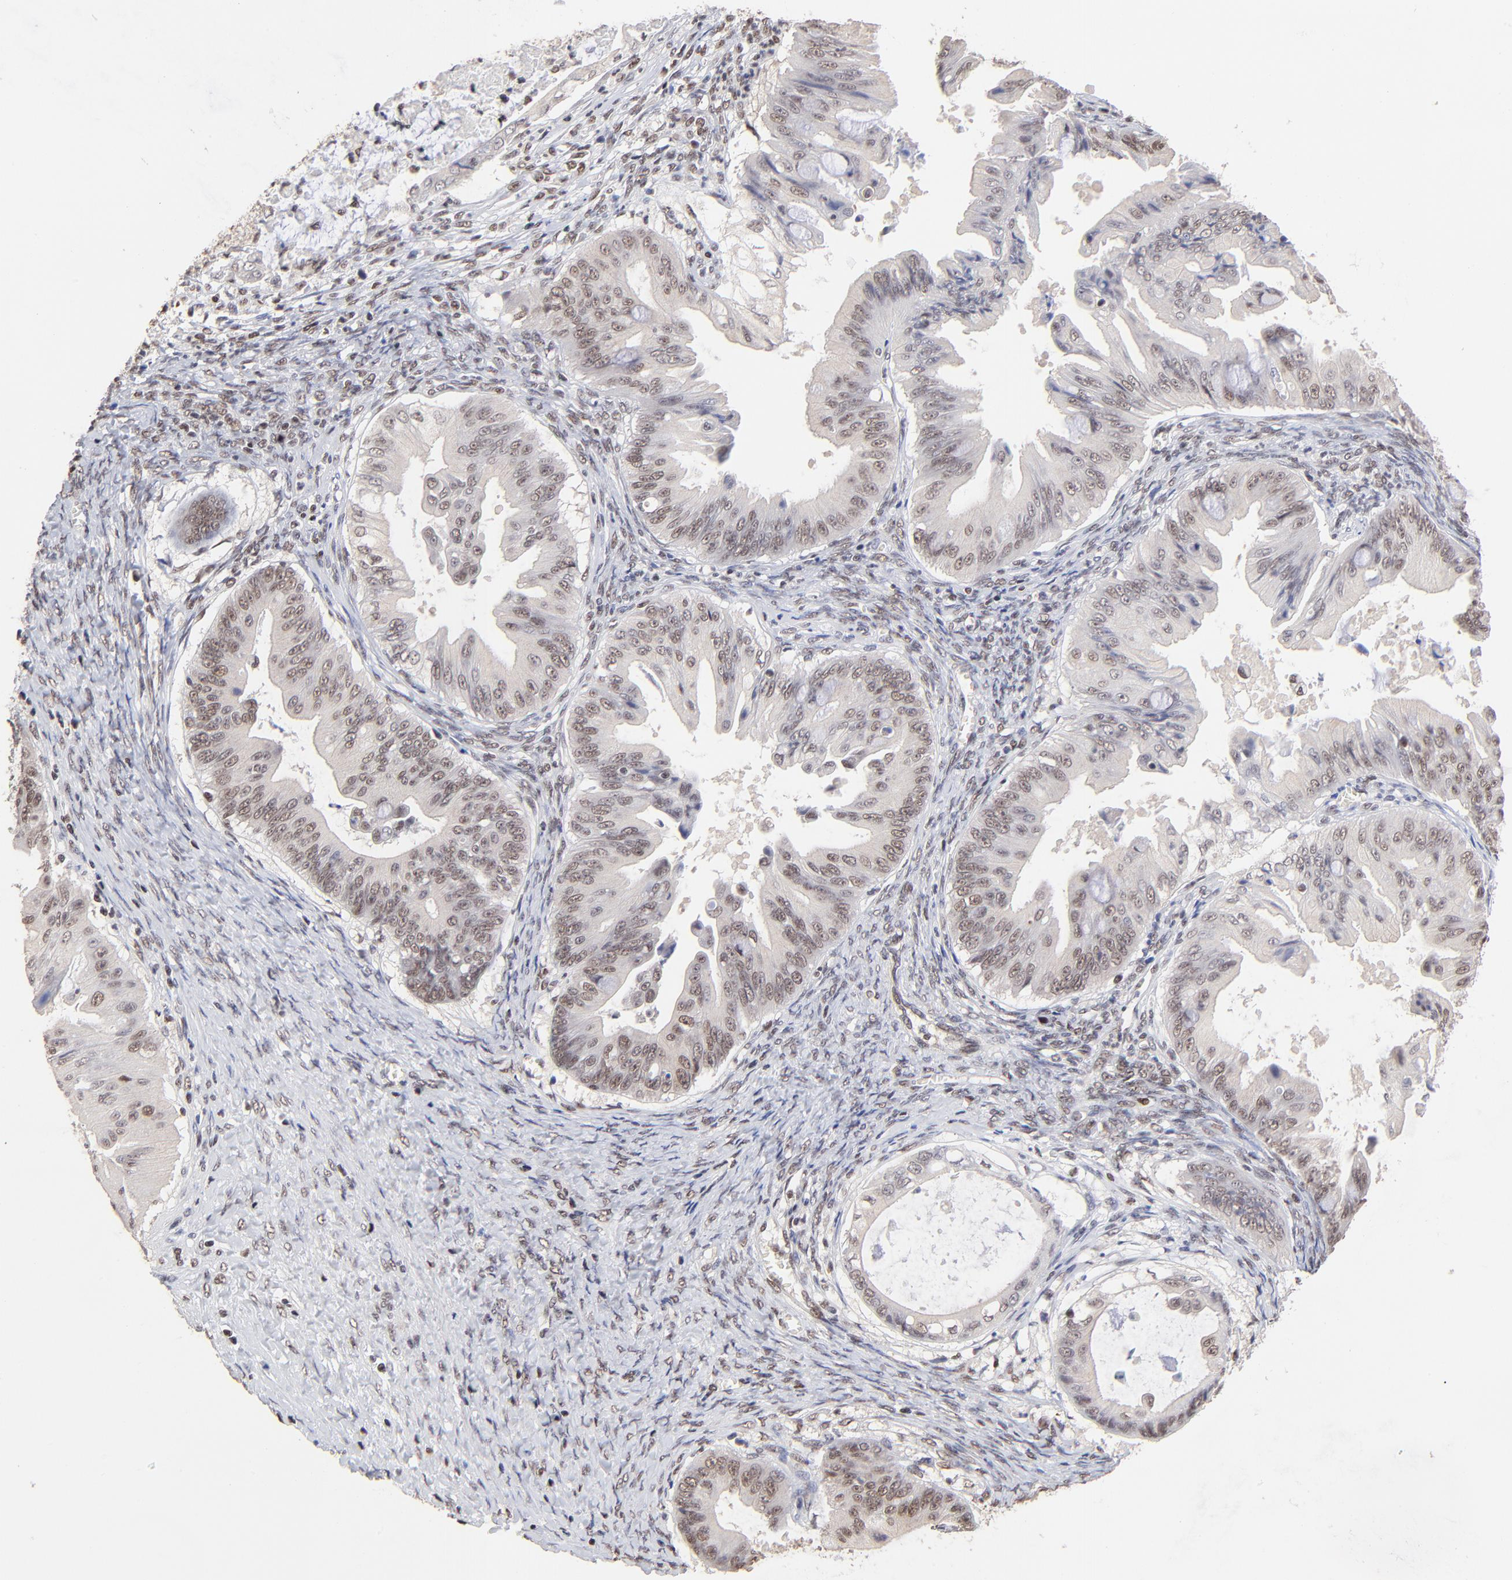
{"staining": {"intensity": "weak", "quantity": ">75%", "location": "nuclear"}, "tissue": "ovarian cancer", "cell_type": "Tumor cells", "image_type": "cancer", "snomed": [{"axis": "morphology", "description": "Cystadenocarcinoma, mucinous, NOS"}, {"axis": "topography", "description": "Ovary"}], "caption": "DAB immunohistochemical staining of ovarian cancer demonstrates weak nuclear protein positivity in about >75% of tumor cells. (Stains: DAB (3,3'-diaminobenzidine) in brown, nuclei in blue, Microscopy: brightfield microscopy at high magnification).", "gene": "DSN1", "patient": {"sex": "female", "age": 37}}